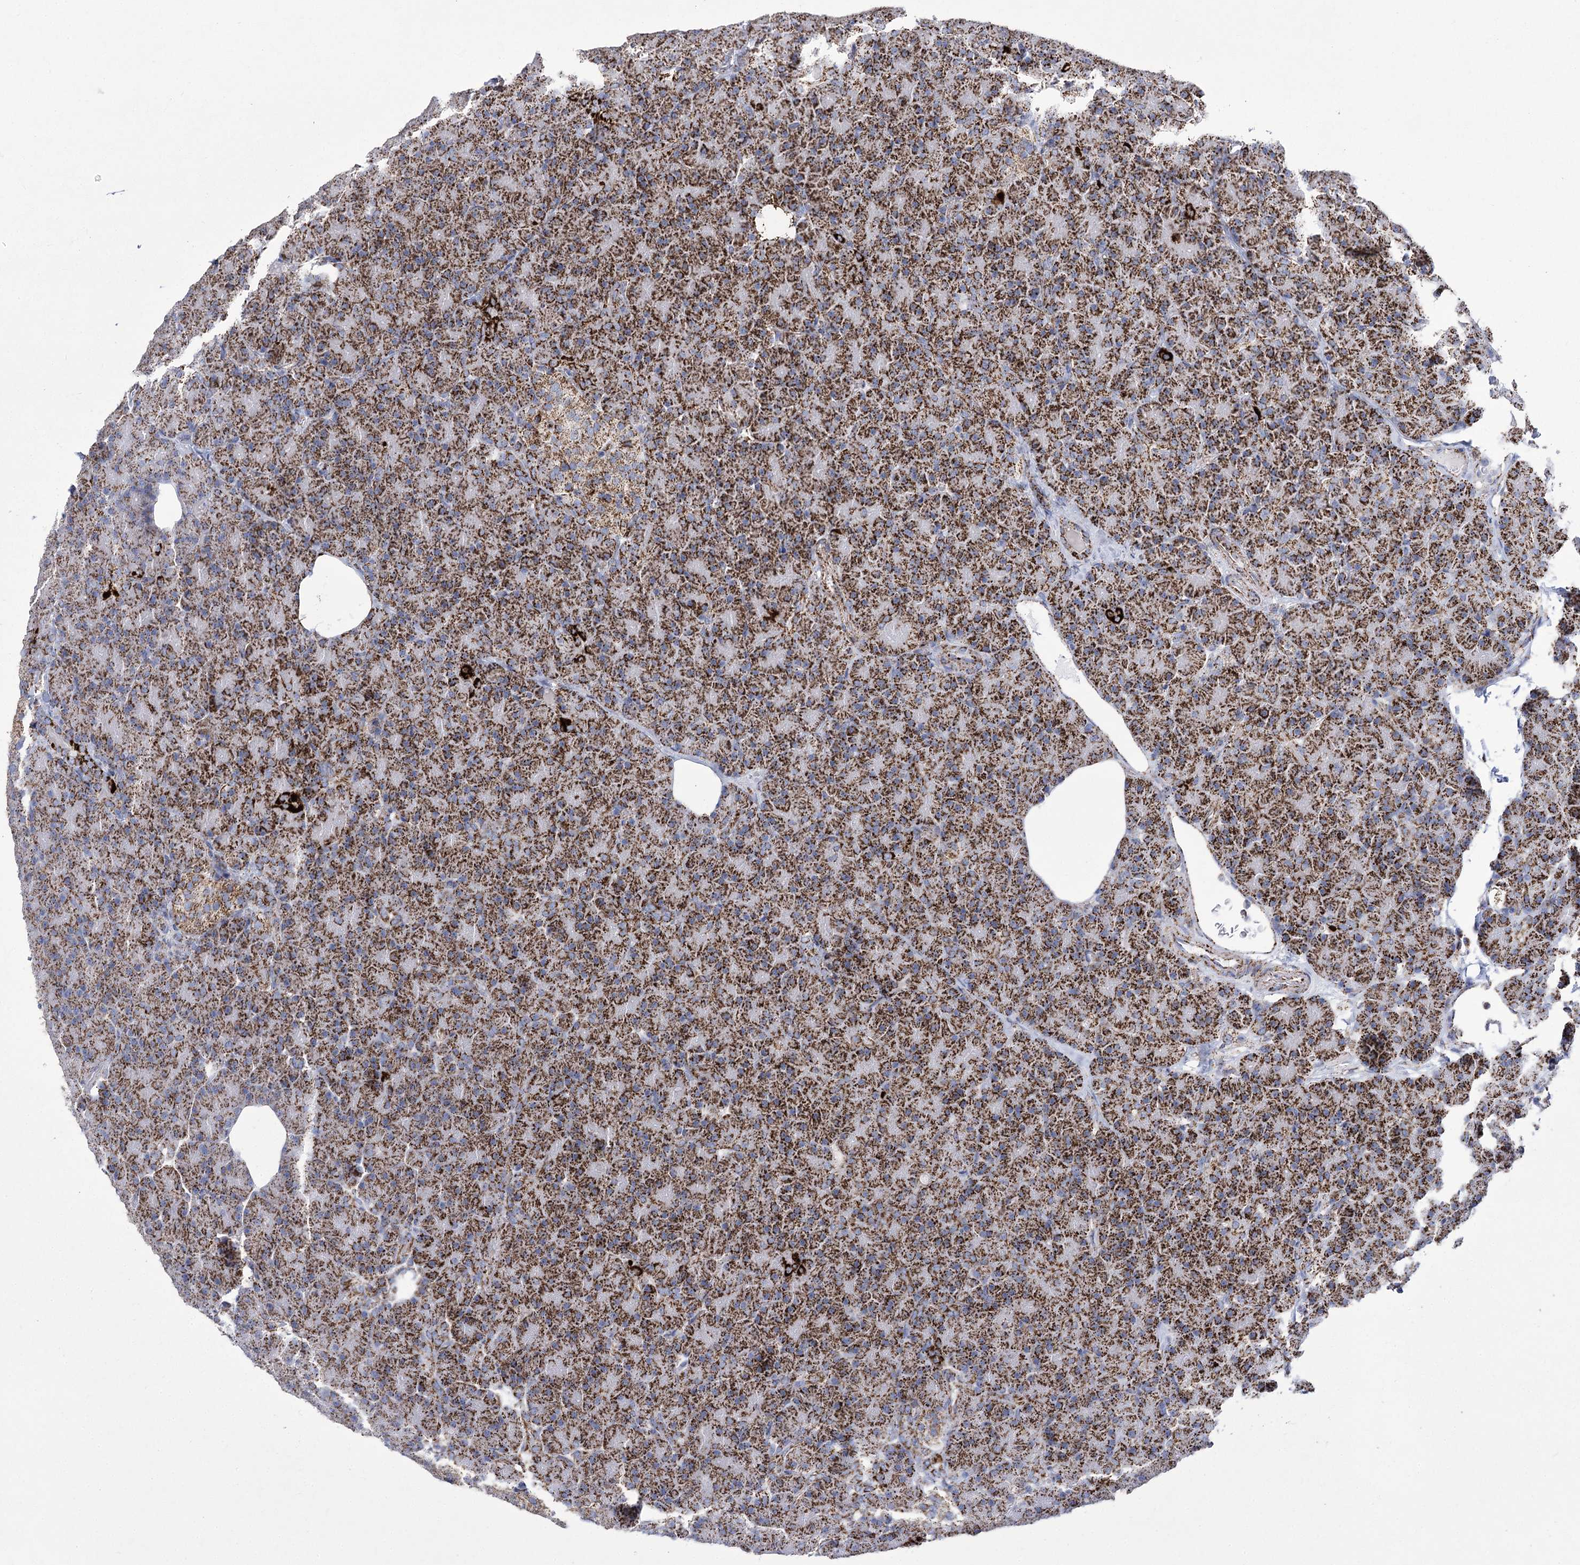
{"staining": {"intensity": "strong", "quantity": ">75%", "location": "cytoplasmic/membranous"}, "tissue": "pancreas", "cell_type": "Exocrine glandular cells", "image_type": "normal", "snomed": [{"axis": "morphology", "description": "Normal tissue, NOS"}, {"axis": "topography", "description": "Pancreas"}], "caption": "Immunohistochemistry histopathology image of normal pancreas stained for a protein (brown), which exhibits high levels of strong cytoplasmic/membranous expression in about >75% of exocrine glandular cells.", "gene": "PDHB", "patient": {"sex": "female", "age": 43}}